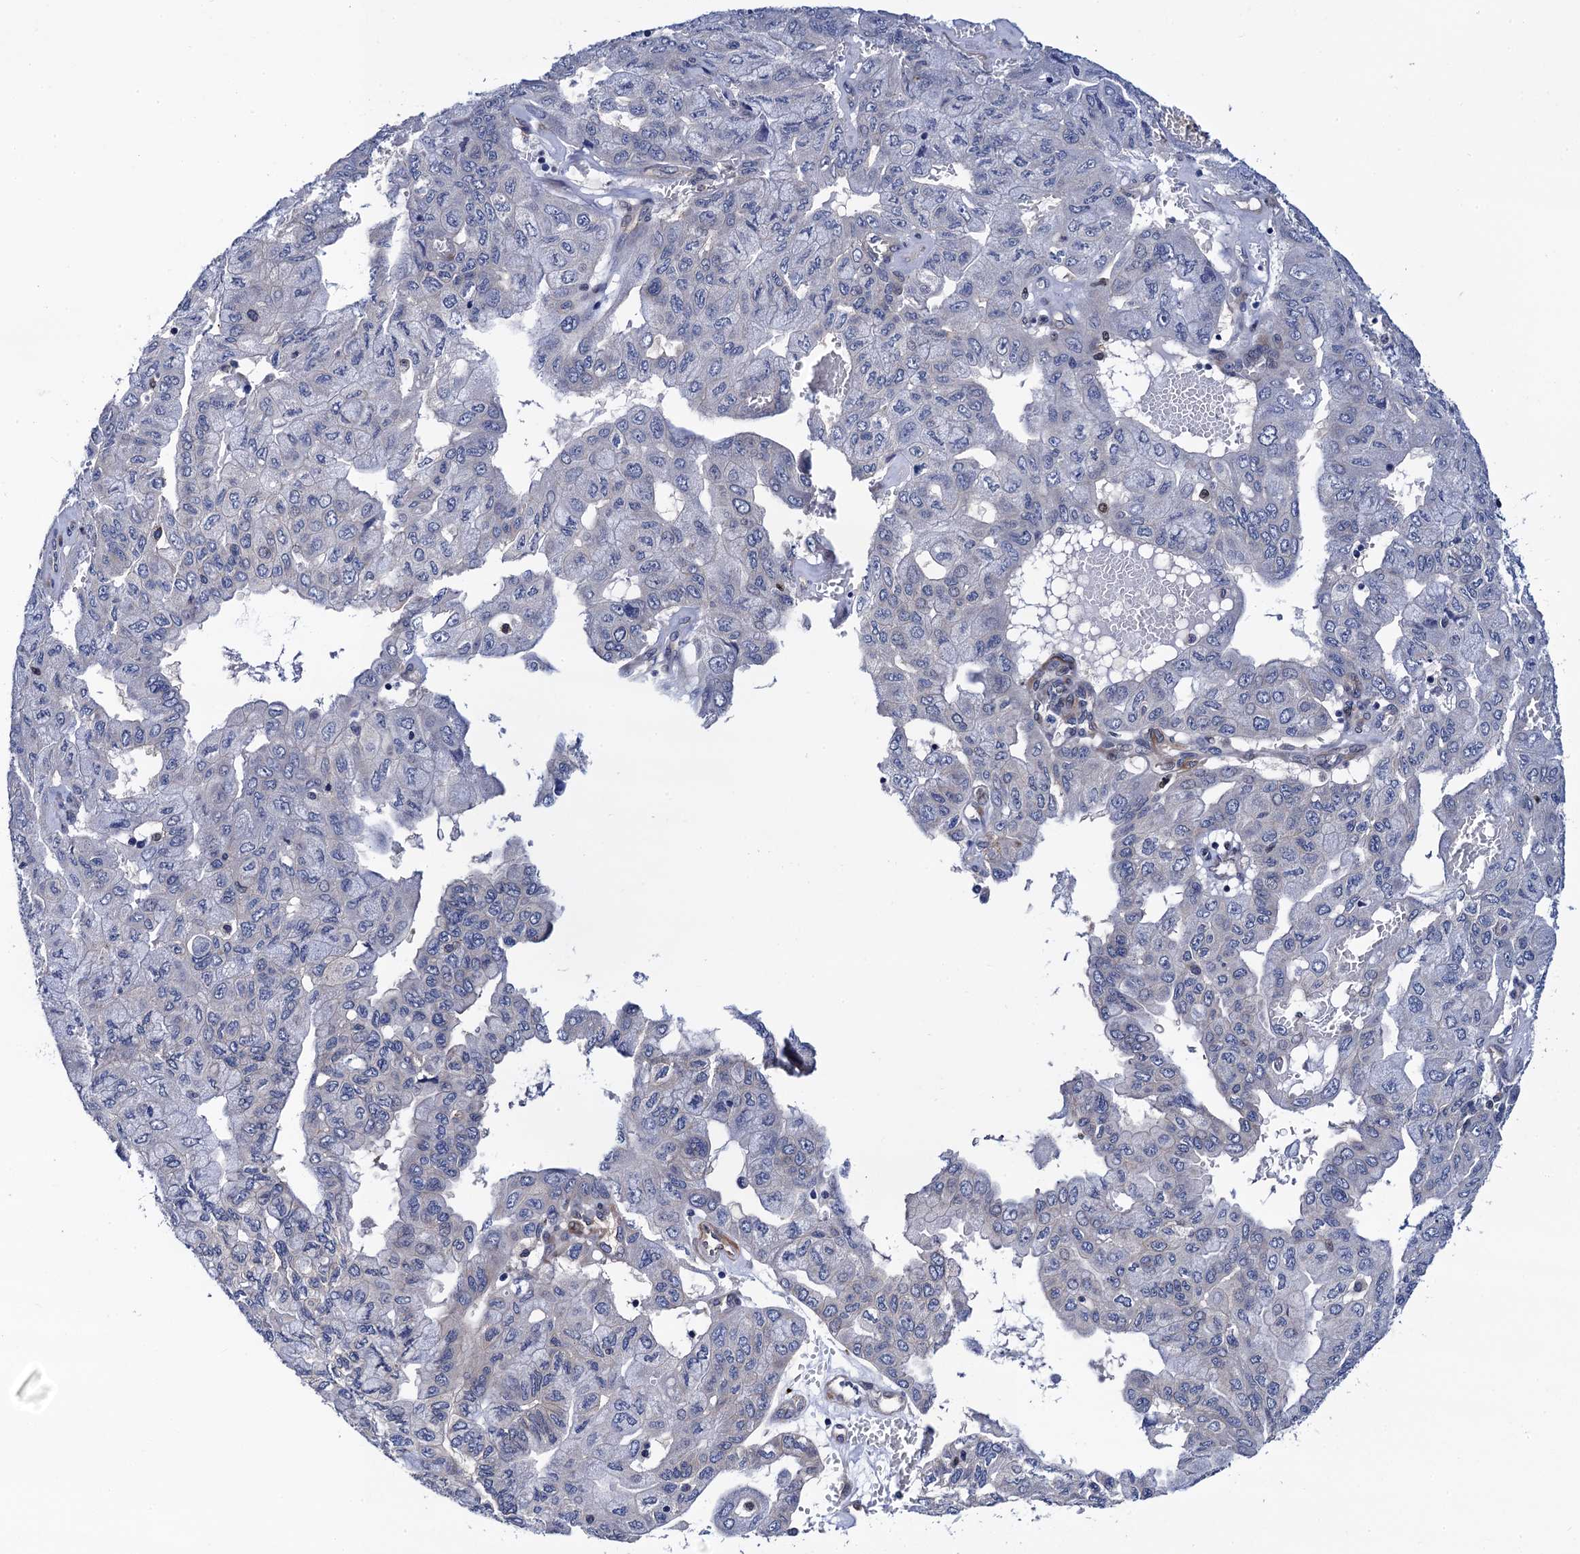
{"staining": {"intensity": "negative", "quantity": "none", "location": "none"}, "tissue": "pancreatic cancer", "cell_type": "Tumor cells", "image_type": "cancer", "snomed": [{"axis": "morphology", "description": "Adenocarcinoma, NOS"}, {"axis": "topography", "description": "Pancreas"}], "caption": "The histopathology image demonstrates no significant expression in tumor cells of pancreatic cancer (adenocarcinoma). The staining was performed using DAB to visualize the protein expression in brown, while the nuclei were stained in blue with hematoxylin (Magnification: 20x).", "gene": "ZDHHC18", "patient": {"sex": "male", "age": 51}}